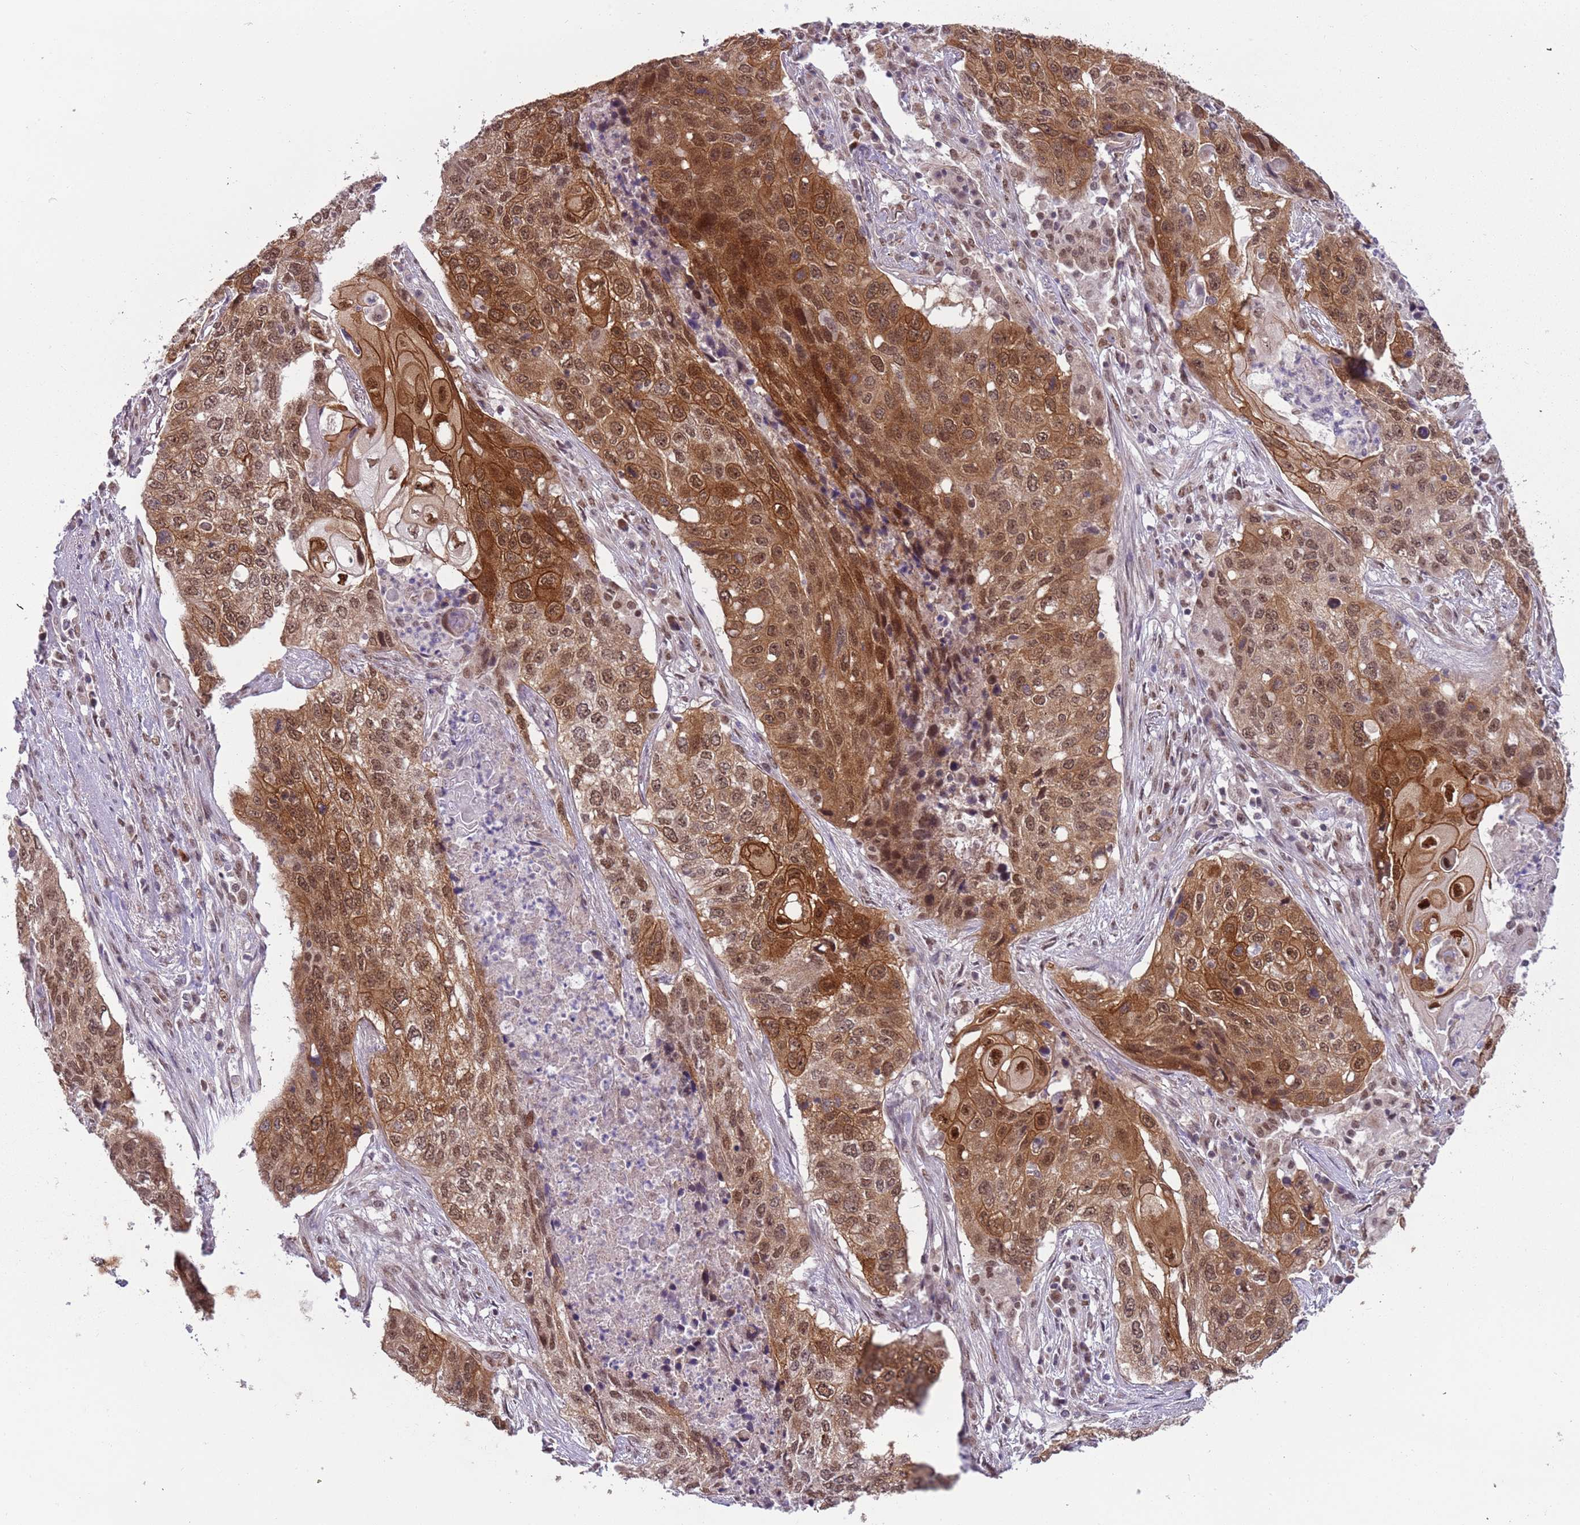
{"staining": {"intensity": "strong", "quantity": "25%-75%", "location": "cytoplasmic/membranous,nuclear"}, "tissue": "lung cancer", "cell_type": "Tumor cells", "image_type": "cancer", "snomed": [{"axis": "morphology", "description": "Squamous cell carcinoma, NOS"}, {"axis": "topography", "description": "Lung"}], "caption": "Human squamous cell carcinoma (lung) stained with a brown dye demonstrates strong cytoplasmic/membranous and nuclear positive expression in about 25%-75% of tumor cells.", "gene": "FAM120AOS", "patient": {"sex": "female", "age": 63}}